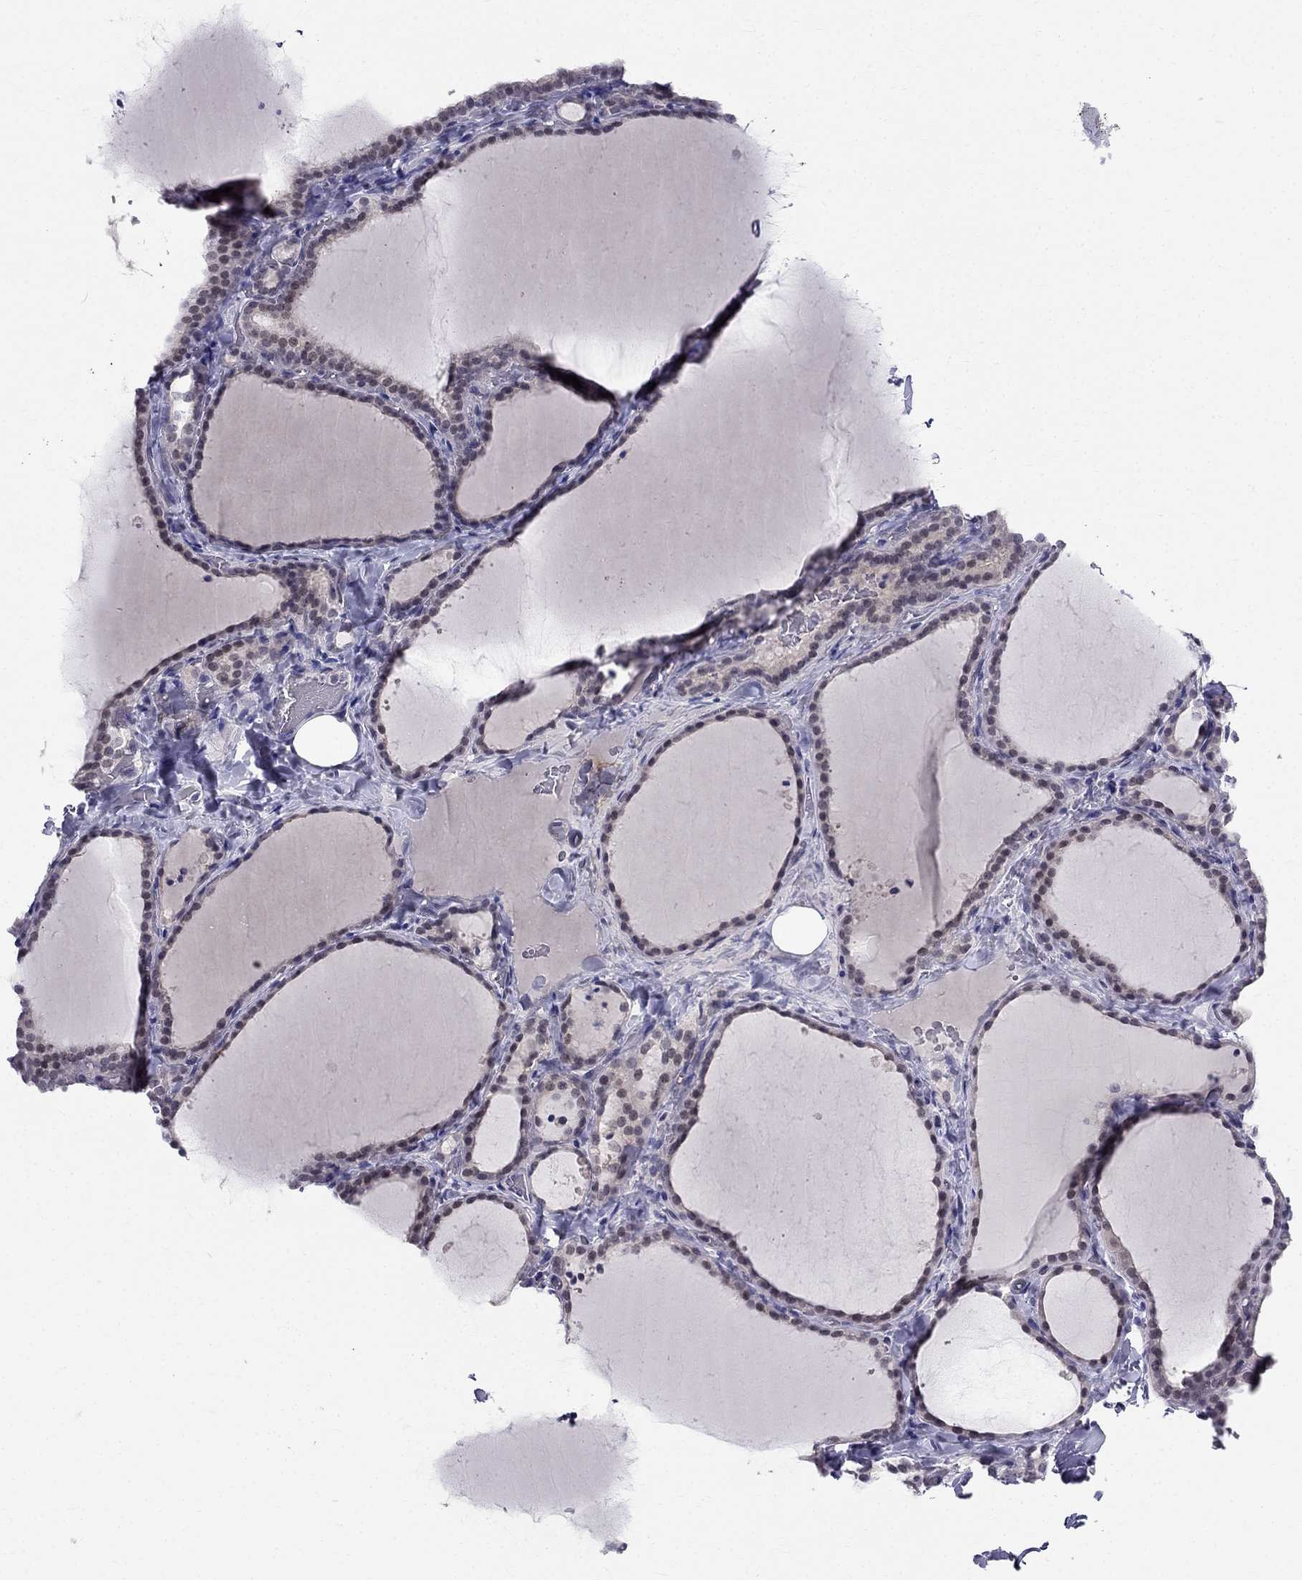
{"staining": {"intensity": "negative", "quantity": "none", "location": "none"}, "tissue": "thyroid gland", "cell_type": "Glandular cells", "image_type": "normal", "snomed": [{"axis": "morphology", "description": "Normal tissue, NOS"}, {"axis": "topography", "description": "Thyroid gland"}], "caption": "There is no significant expression in glandular cells of thyroid gland. (DAB (3,3'-diaminobenzidine) IHC, high magnification).", "gene": "BAG5", "patient": {"sex": "female", "age": 22}}